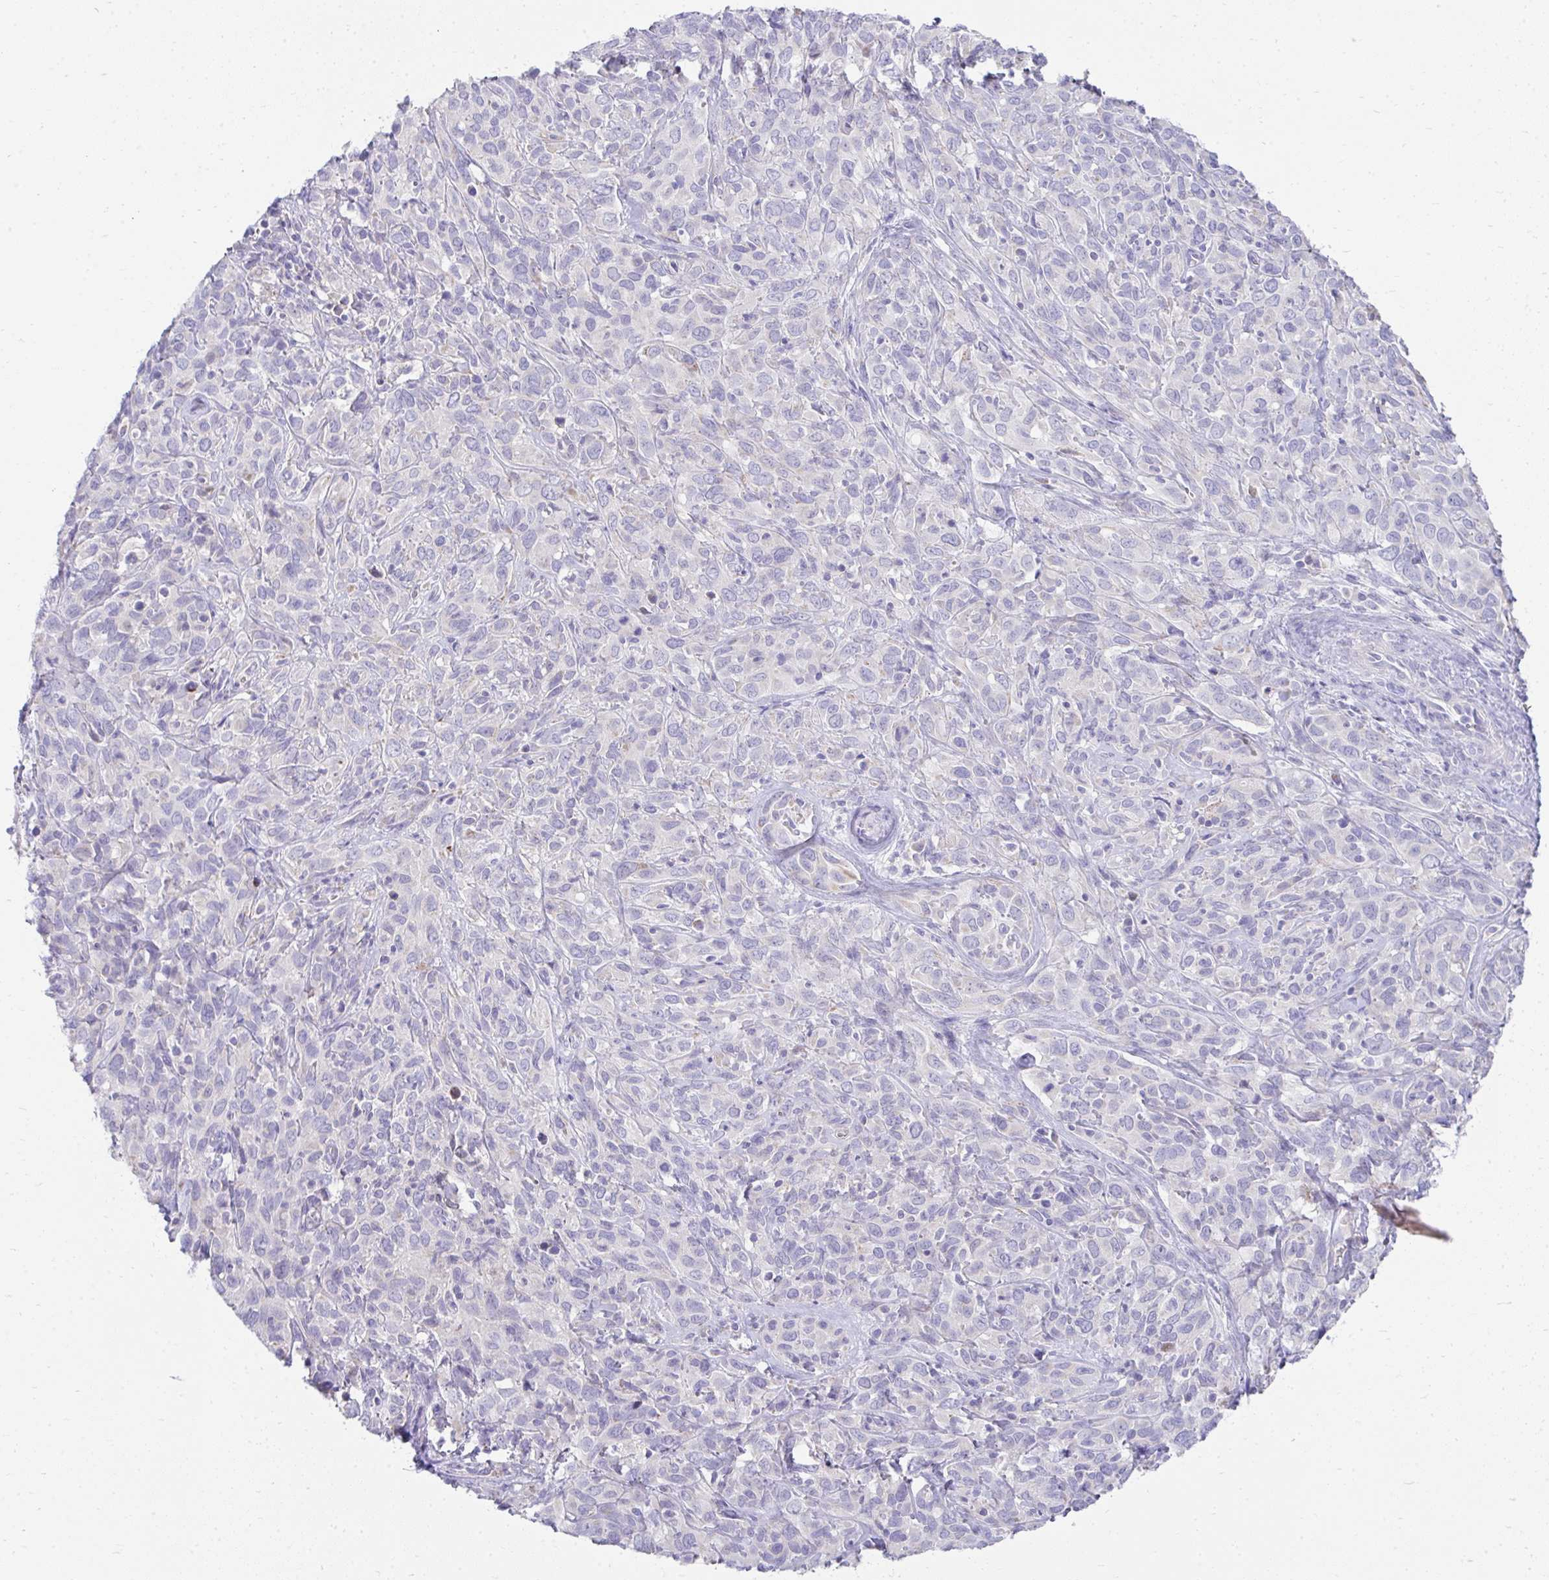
{"staining": {"intensity": "weak", "quantity": "<25%", "location": "cytoplasmic/membranous"}, "tissue": "cervical cancer", "cell_type": "Tumor cells", "image_type": "cancer", "snomed": [{"axis": "morphology", "description": "Normal tissue, NOS"}, {"axis": "morphology", "description": "Squamous cell carcinoma, NOS"}, {"axis": "topography", "description": "Cervix"}], "caption": "This is an IHC micrograph of squamous cell carcinoma (cervical). There is no positivity in tumor cells.", "gene": "PRRG3", "patient": {"sex": "female", "age": 51}}